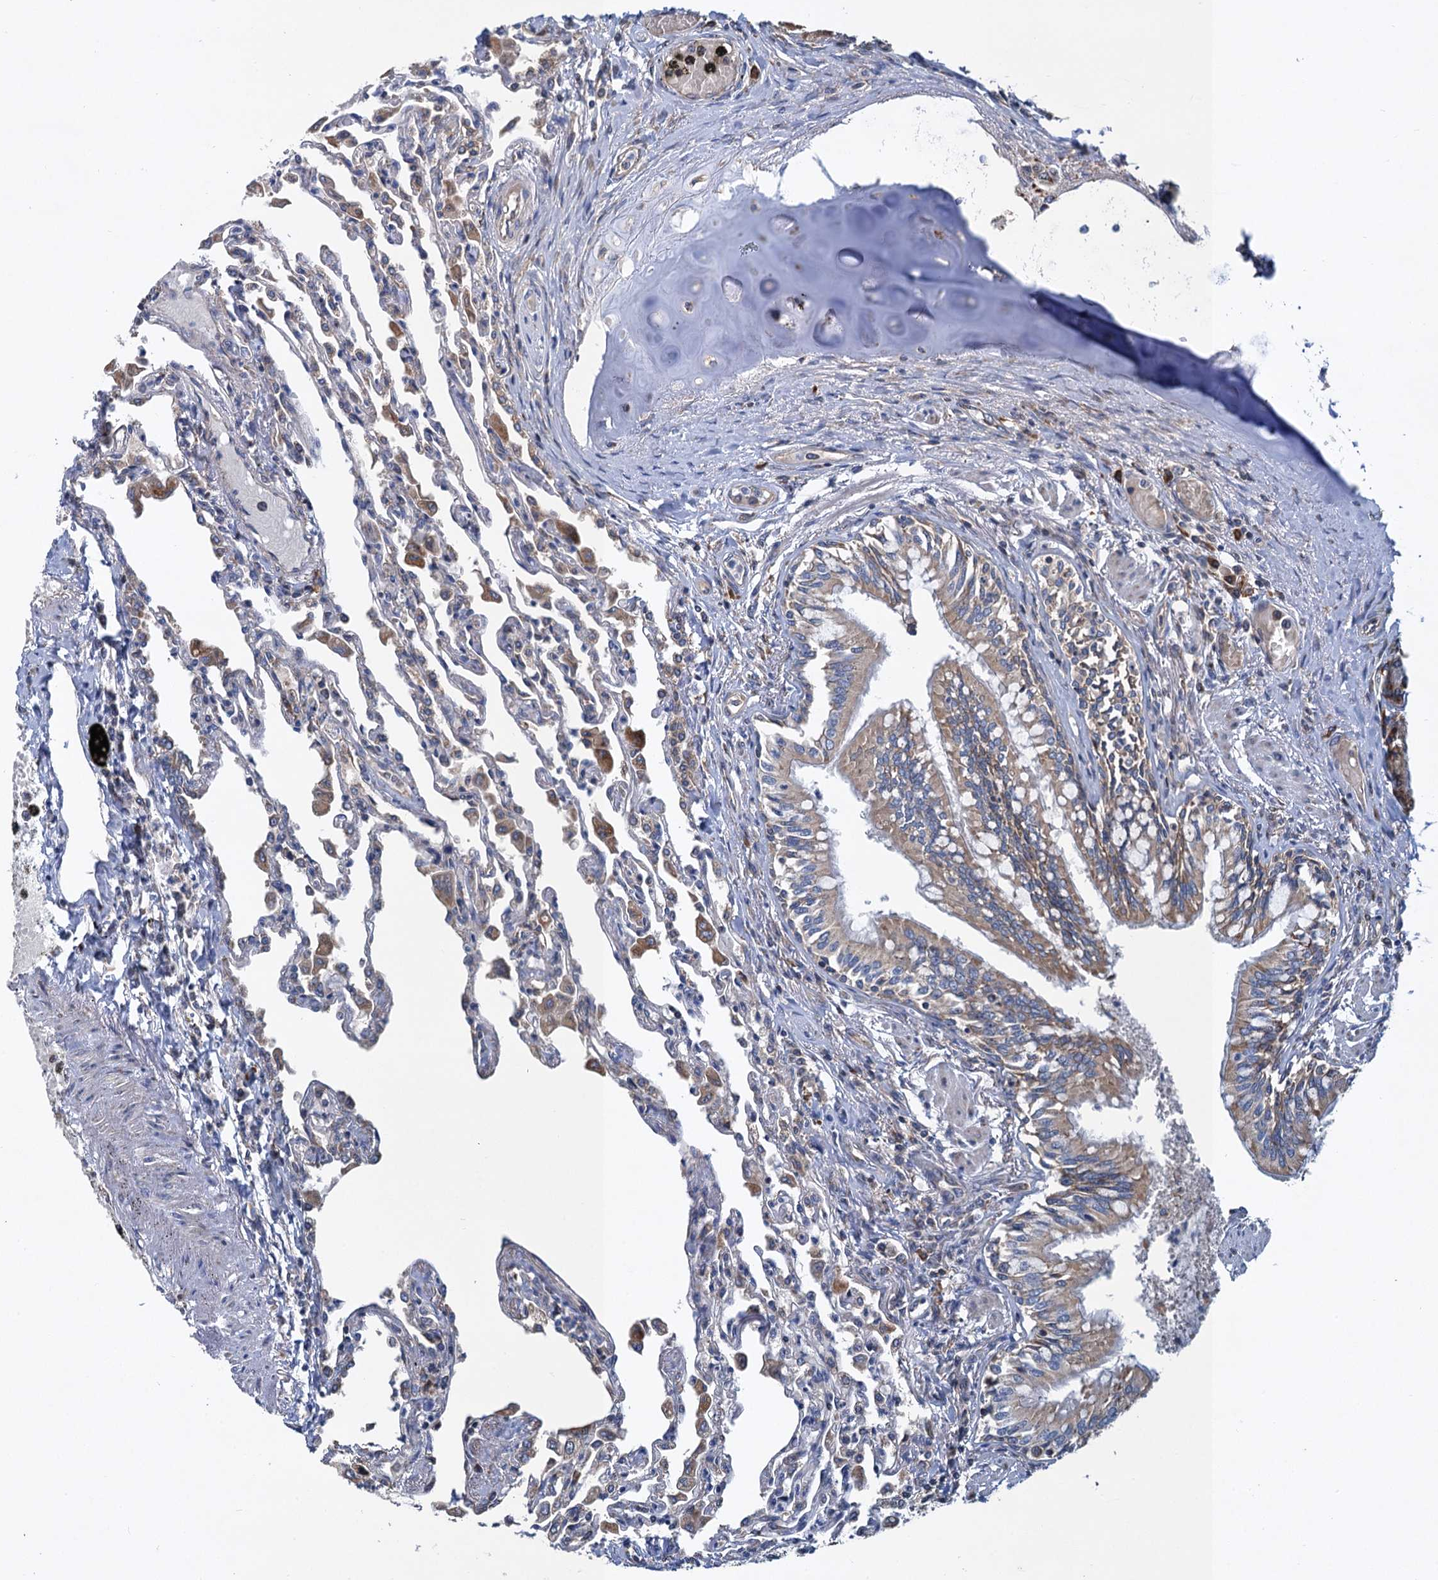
{"staining": {"intensity": "moderate", "quantity": "<25%", "location": "cytoplasmic/membranous"}, "tissue": "lung", "cell_type": "Alveolar cells", "image_type": "normal", "snomed": [{"axis": "morphology", "description": "Normal tissue, NOS"}, {"axis": "topography", "description": "Bronchus"}, {"axis": "topography", "description": "Lung"}], "caption": "IHC staining of benign lung, which displays low levels of moderate cytoplasmic/membranous expression in about <25% of alveolar cells indicating moderate cytoplasmic/membranous protein expression. The staining was performed using DAB (3,3'-diaminobenzidine) (brown) for protein detection and nuclei were counterstained in hematoxylin (blue).", "gene": "LINS1", "patient": {"sex": "female", "age": 49}}